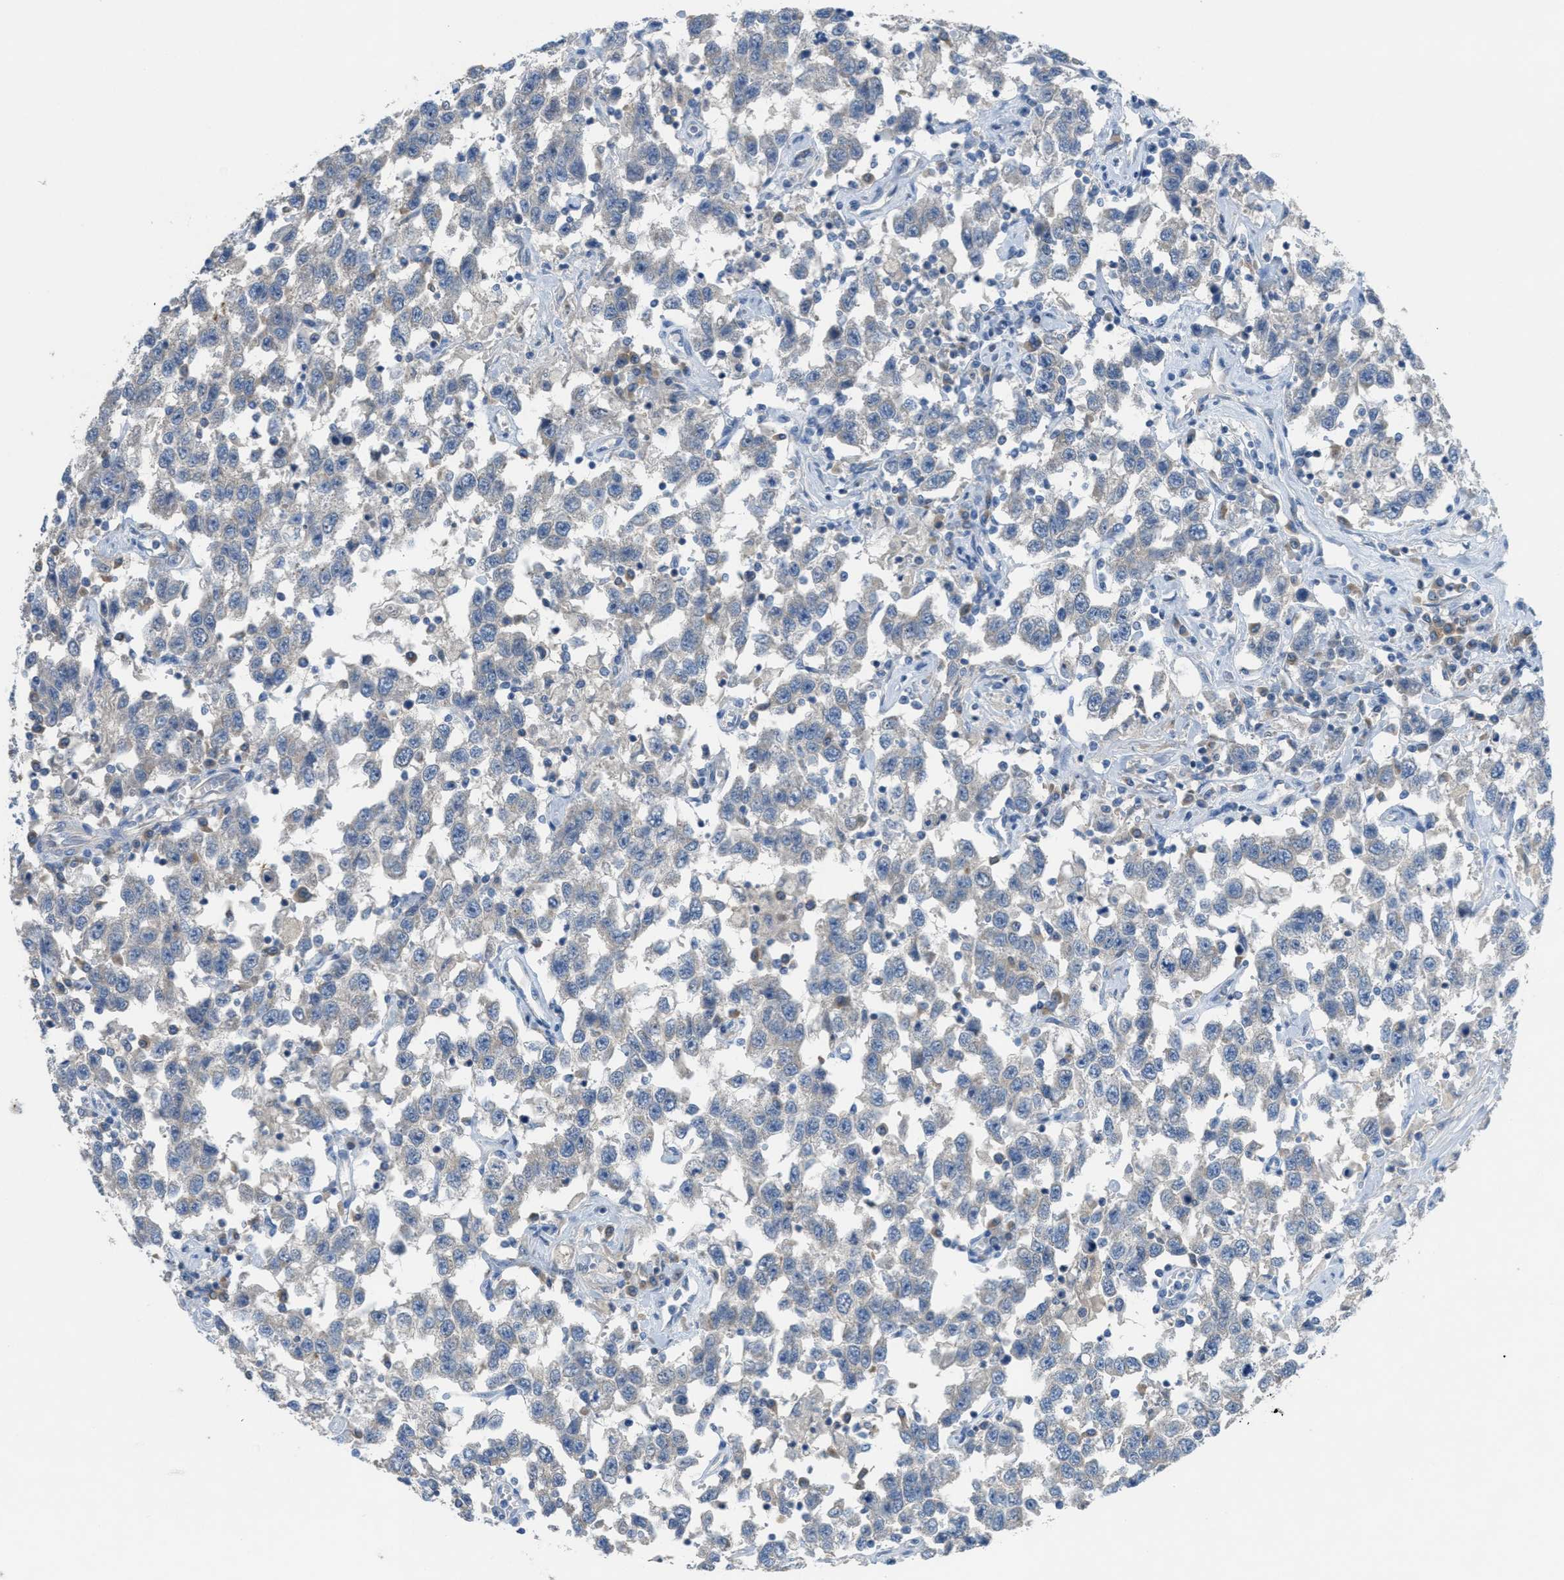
{"staining": {"intensity": "negative", "quantity": "none", "location": "none"}, "tissue": "testis cancer", "cell_type": "Tumor cells", "image_type": "cancer", "snomed": [{"axis": "morphology", "description": "Seminoma, NOS"}, {"axis": "topography", "description": "Testis"}], "caption": "The photomicrograph reveals no staining of tumor cells in testis cancer.", "gene": "UBA5", "patient": {"sex": "male", "age": 41}}